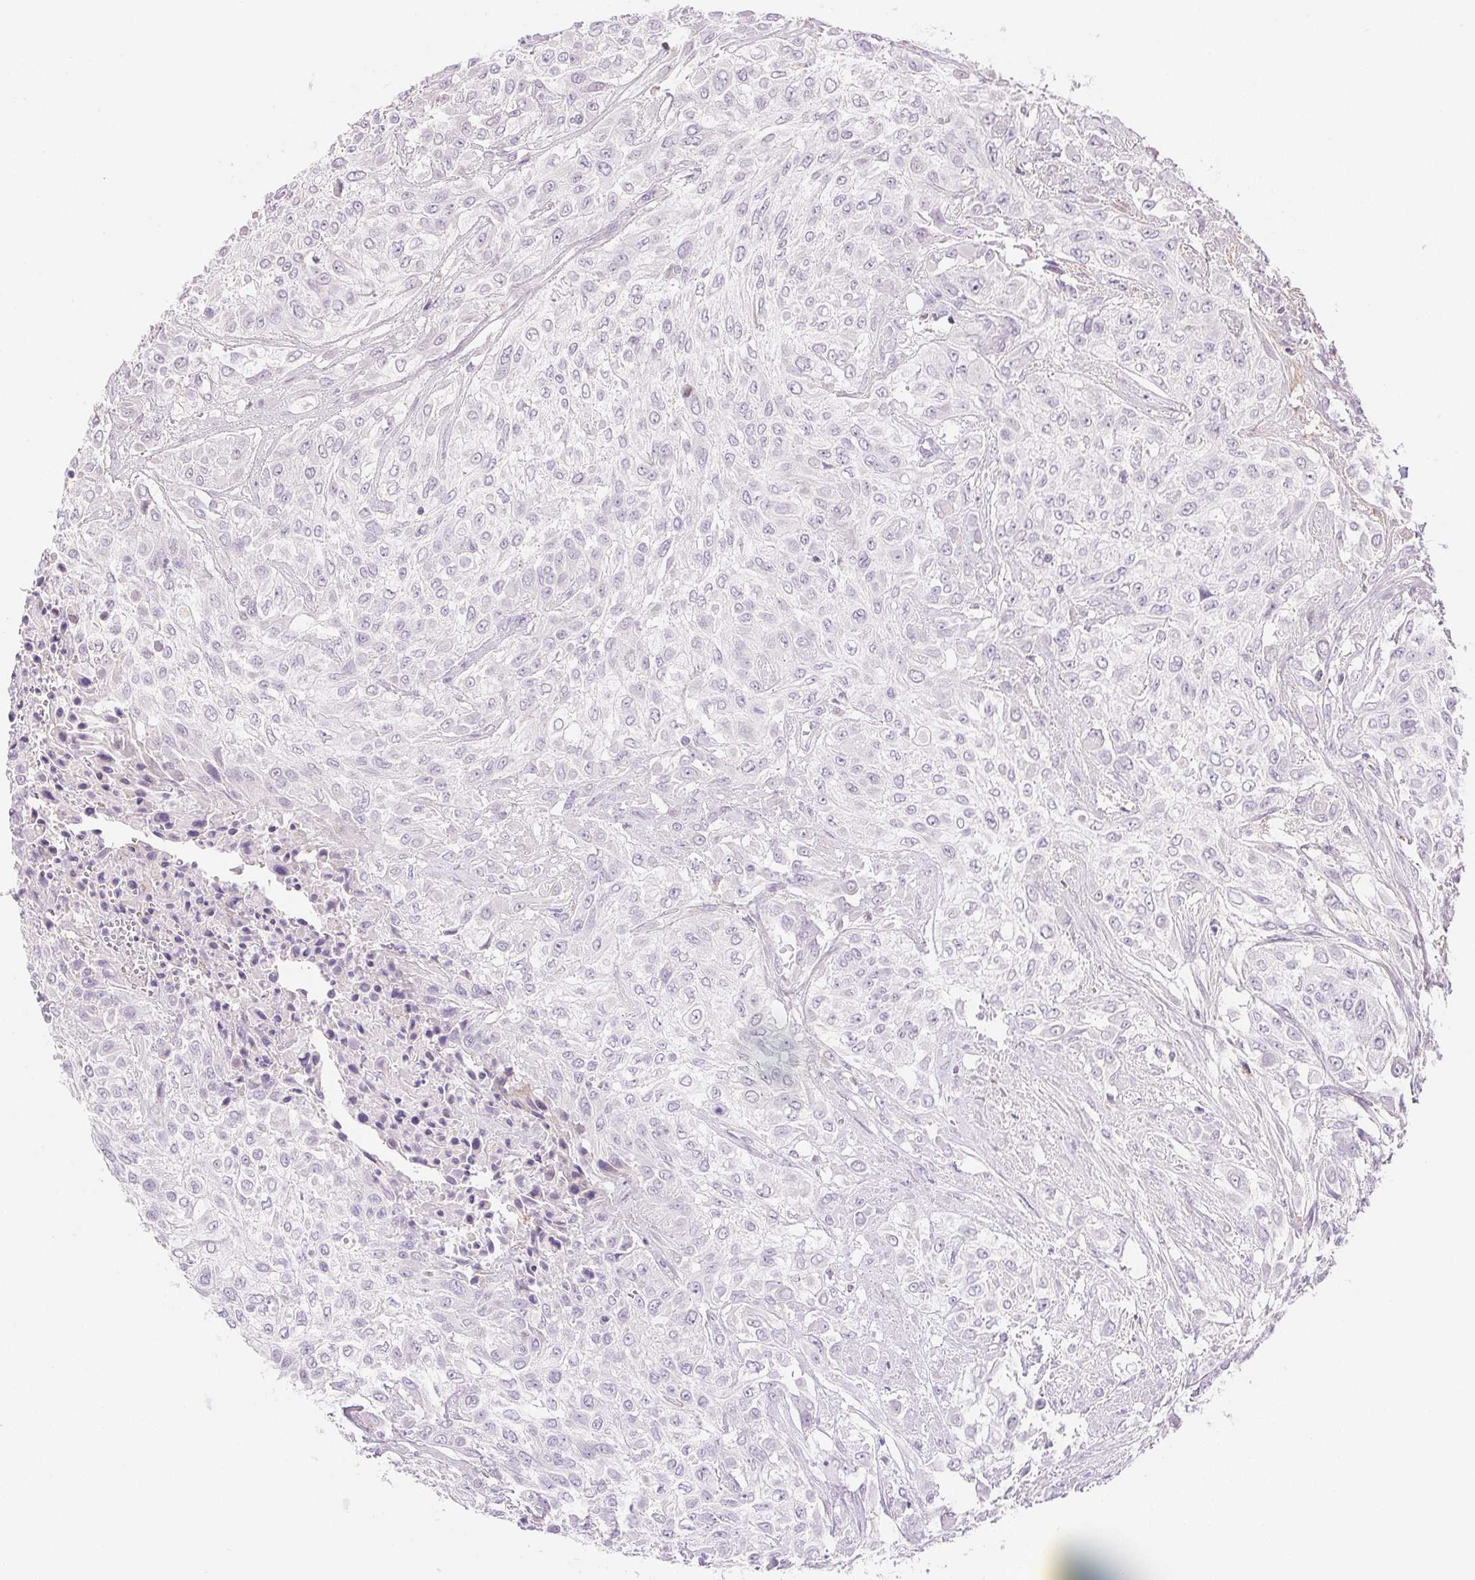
{"staining": {"intensity": "negative", "quantity": "none", "location": "none"}, "tissue": "urothelial cancer", "cell_type": "Tumor cells", "image_type": "cancer", "snomed": [{"axis": "morphology", "description": "Urothelial carcinoma, High grade"}, {"axis": "topography", "description": "Urinary bladder"}], "caption": "Photomicrograph shows no significant protein positivity in tumor cells of urothelial carcinoma (high-grade).", "gene": "TEKT1", "patient": {"sex": "male", "age": 57}}